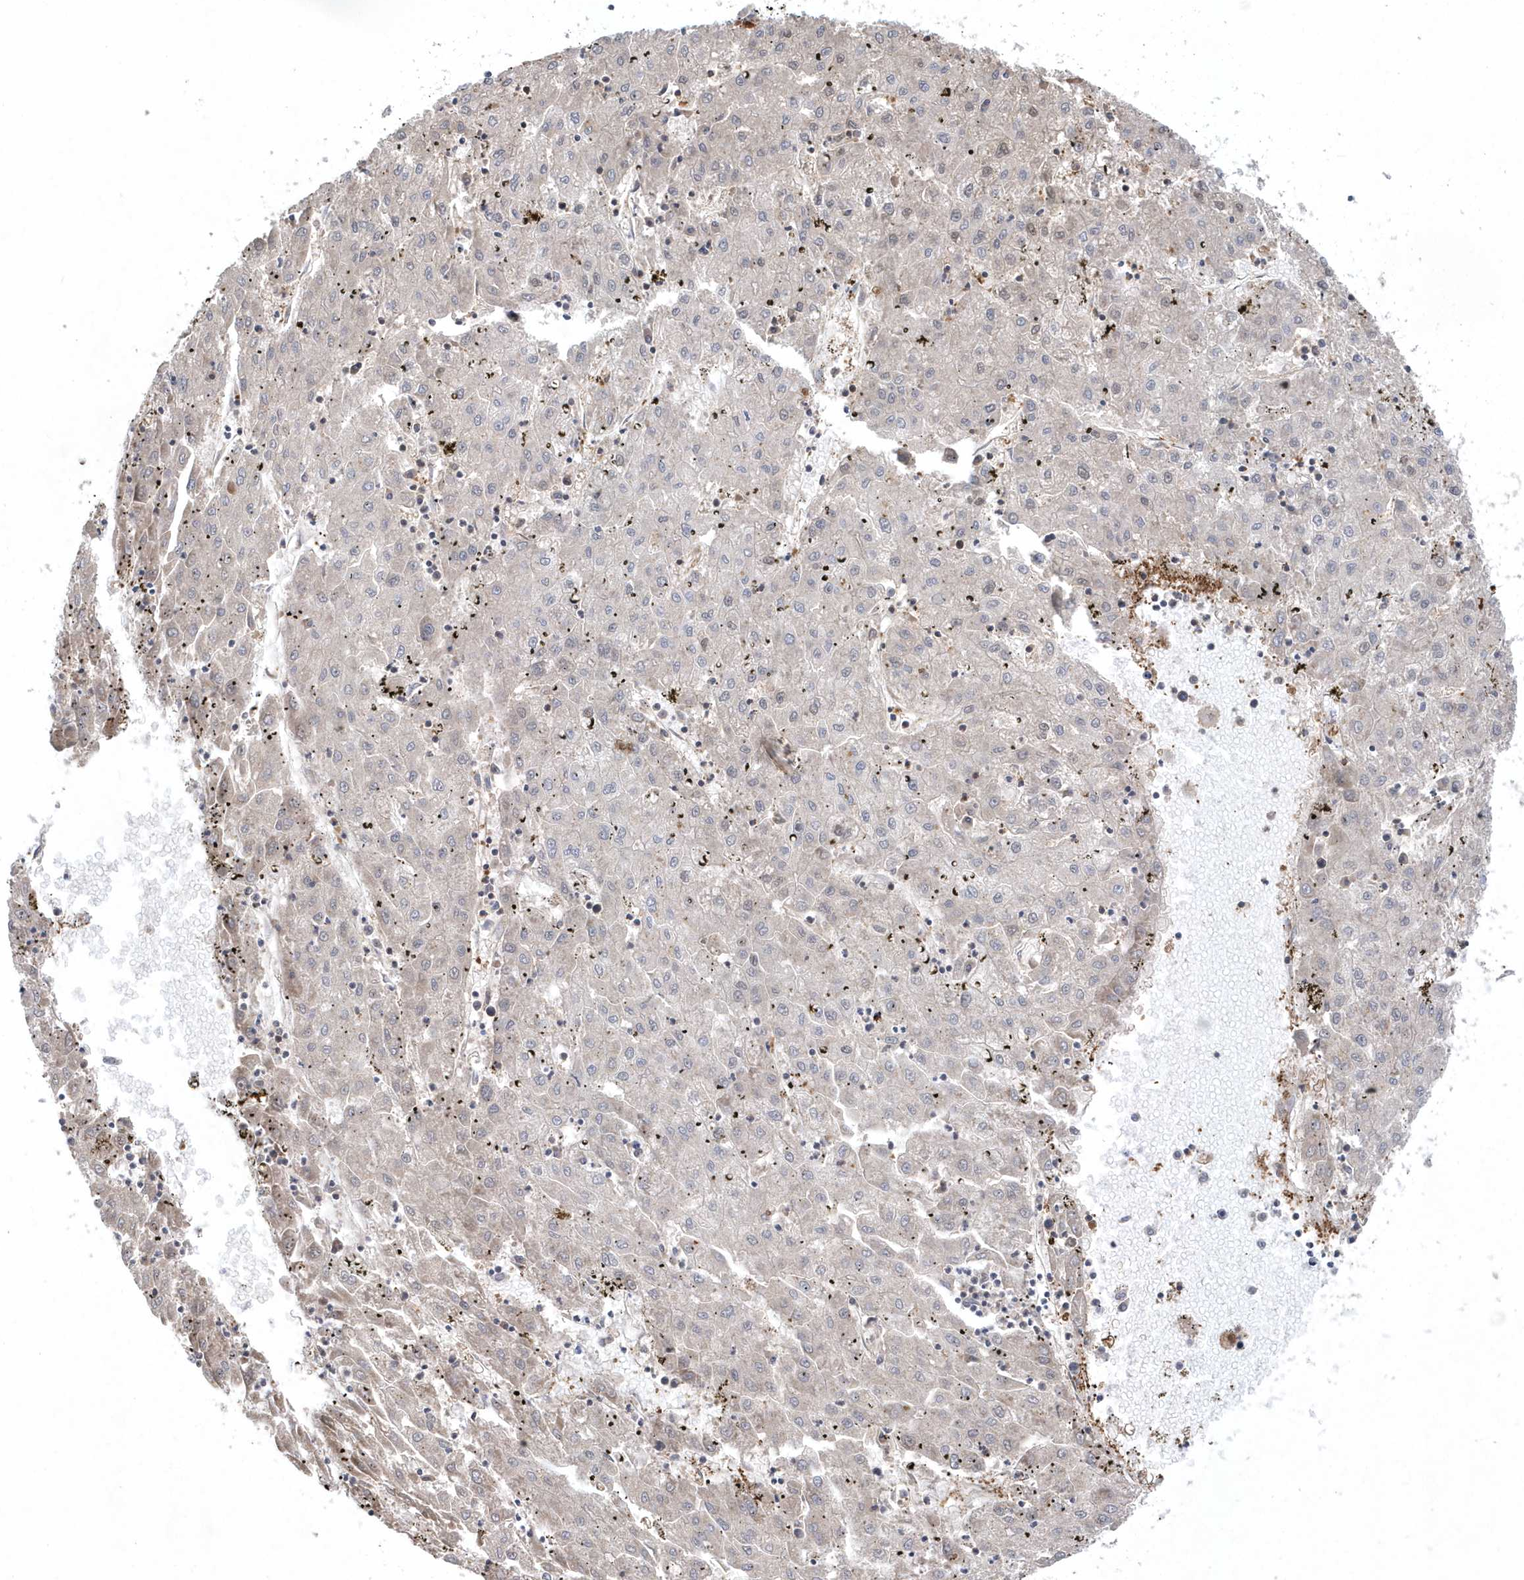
{"staining": {"intensity": "negative", "quantity": "none", "location": "none"}, "tissue": "liver cancer", "cell_type": "Tumor cells", "image_type": "cancer", "snomed": [{"axis": "morphology", "description": "Carcinoma, Hepatocellular, NOS"}, {"axis": "topography", "description": "Liver"}], "caption": "Tumor cells show no significant staining in hepatocellular carcinoma (liver). Nuclei are stained in blue.", "gene": "ACYP1", "patient": {"sex": "male", "age": 72}}